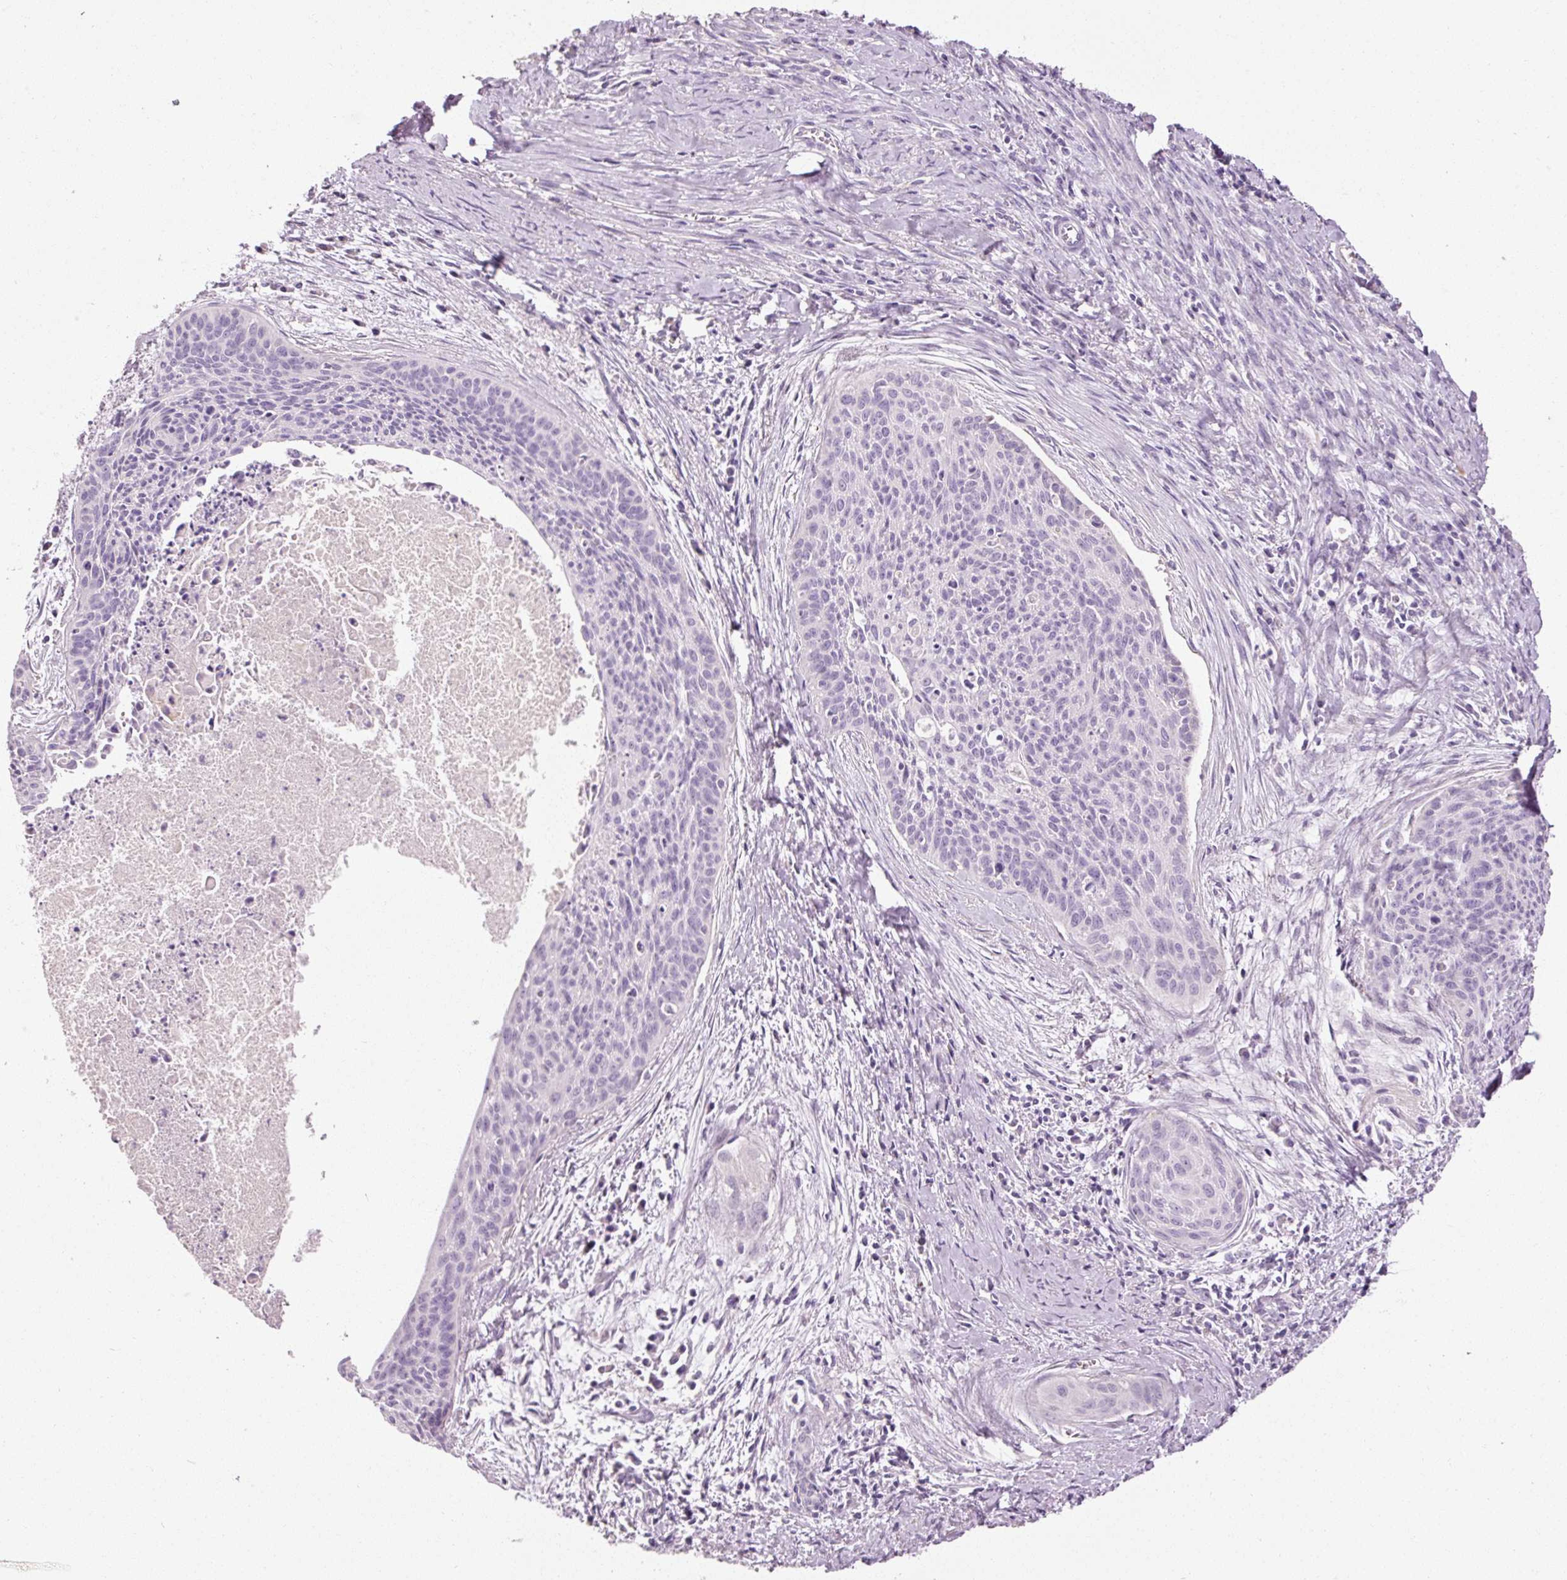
{"staining": {"intensity": "negative", "quantity": "none", "location": "none"}, "tissue": "cervical cancer", "cell_type": "Tumor cells", "image_type": "cancer", "snomed": [{"axis": "morphology", "description": "Squamous cell carcinoma, NOS"}, {"axis": "topography", "description": "Cervix"}], "caption": "High power microscopy histopathology image of an immunohistochemistry micrograph of cervical cancer (squamous cell carcinoma), revealing no significant expression in tumor cells.", "gene": "MUC5AC", "patient": {"sex": "female", "age": 55}}